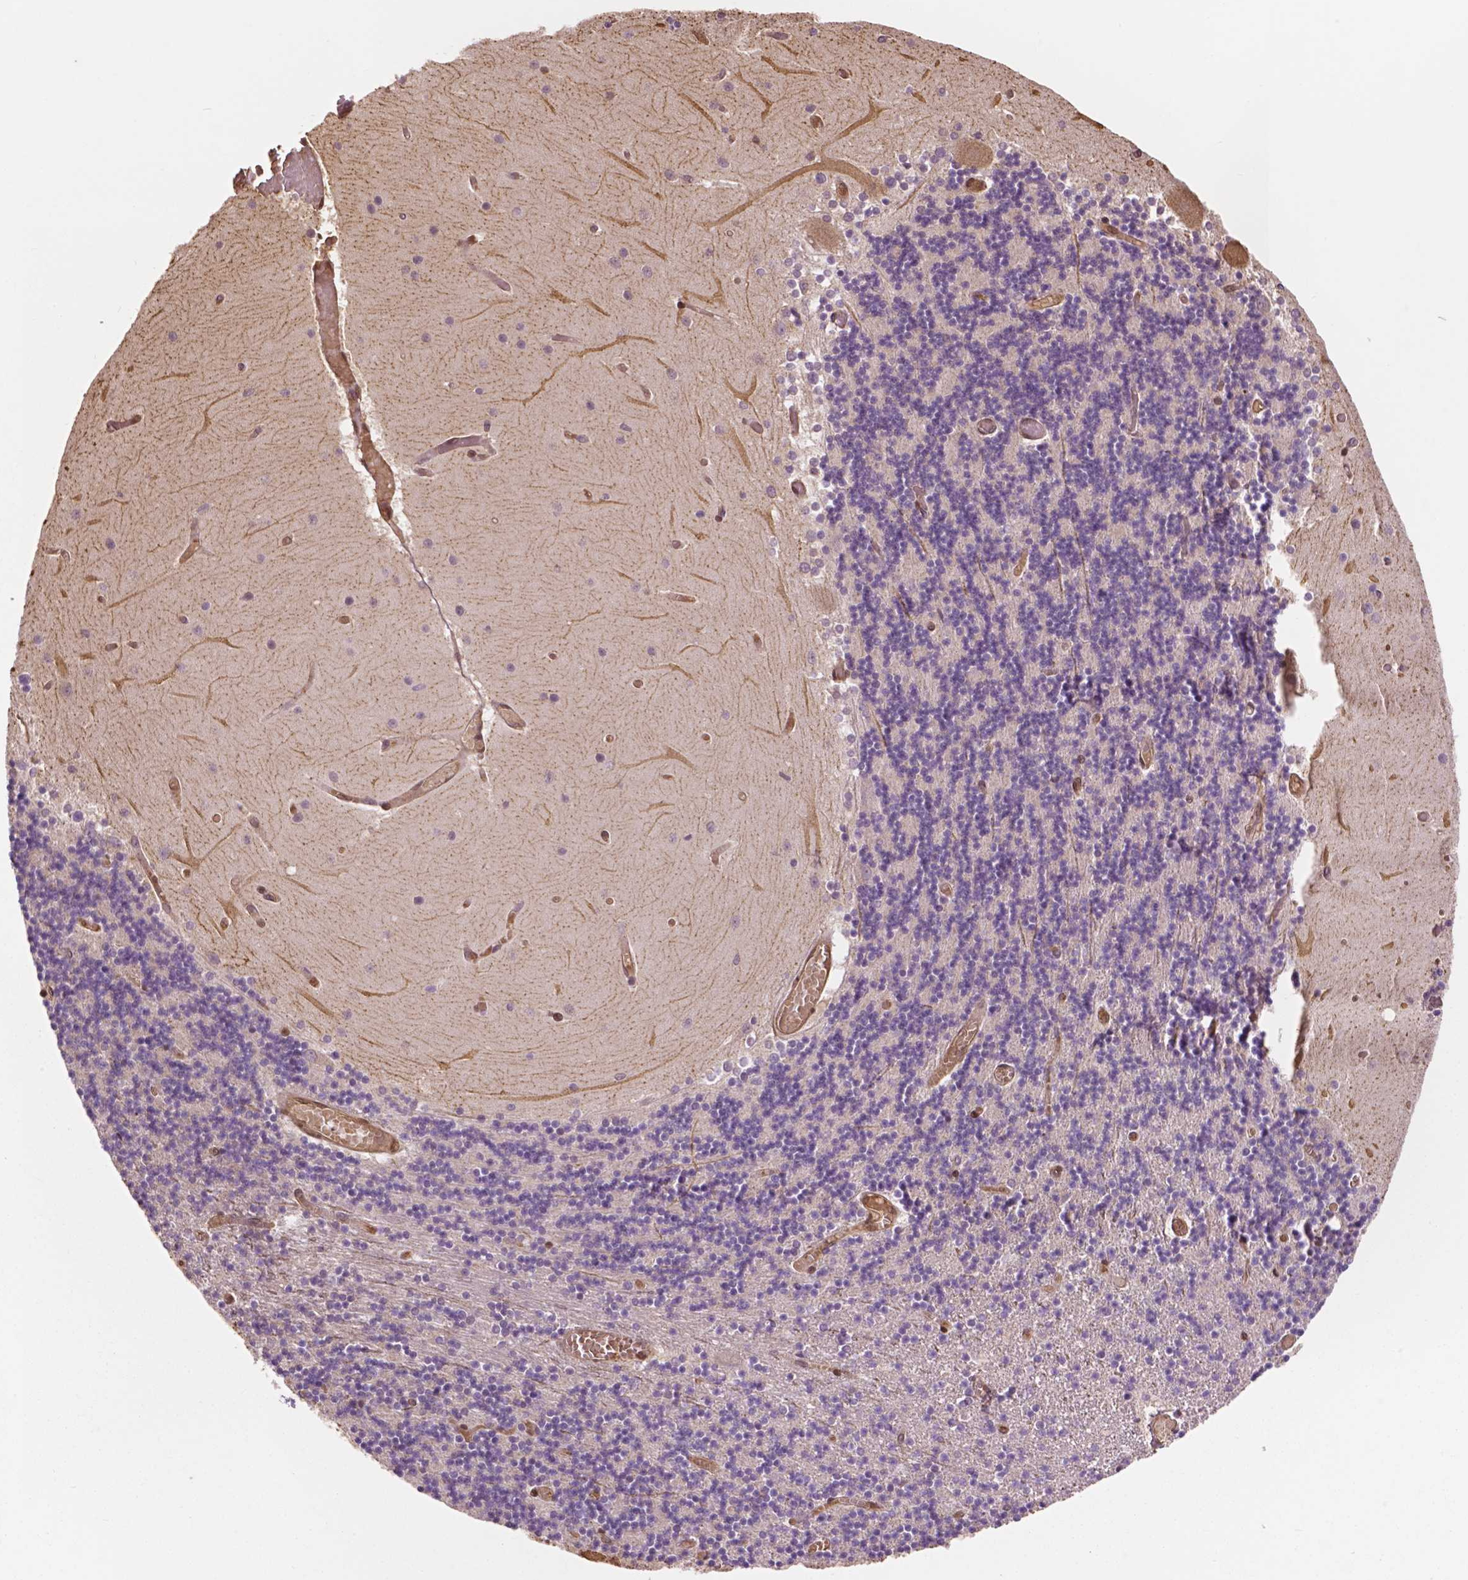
{"staining": {"intensity": "negative", "quantity": "none", "location": "none"}, "tissue": "cerebellum", "cell_type": "Cells in granular layer", "image_type": "normal", "snomed": [{"axis": "morphology", "description": "Normal tissue, NOS"}, {"axis": "topography", "description": "Cerebellum"}], "caption": "Immunohistochemistry image of benign cerebellum stained for a protein (brown), which displays no staining in cells in granular layer.", "gene": "YAP1", "patient": {"sex": "female", "age": 28}}